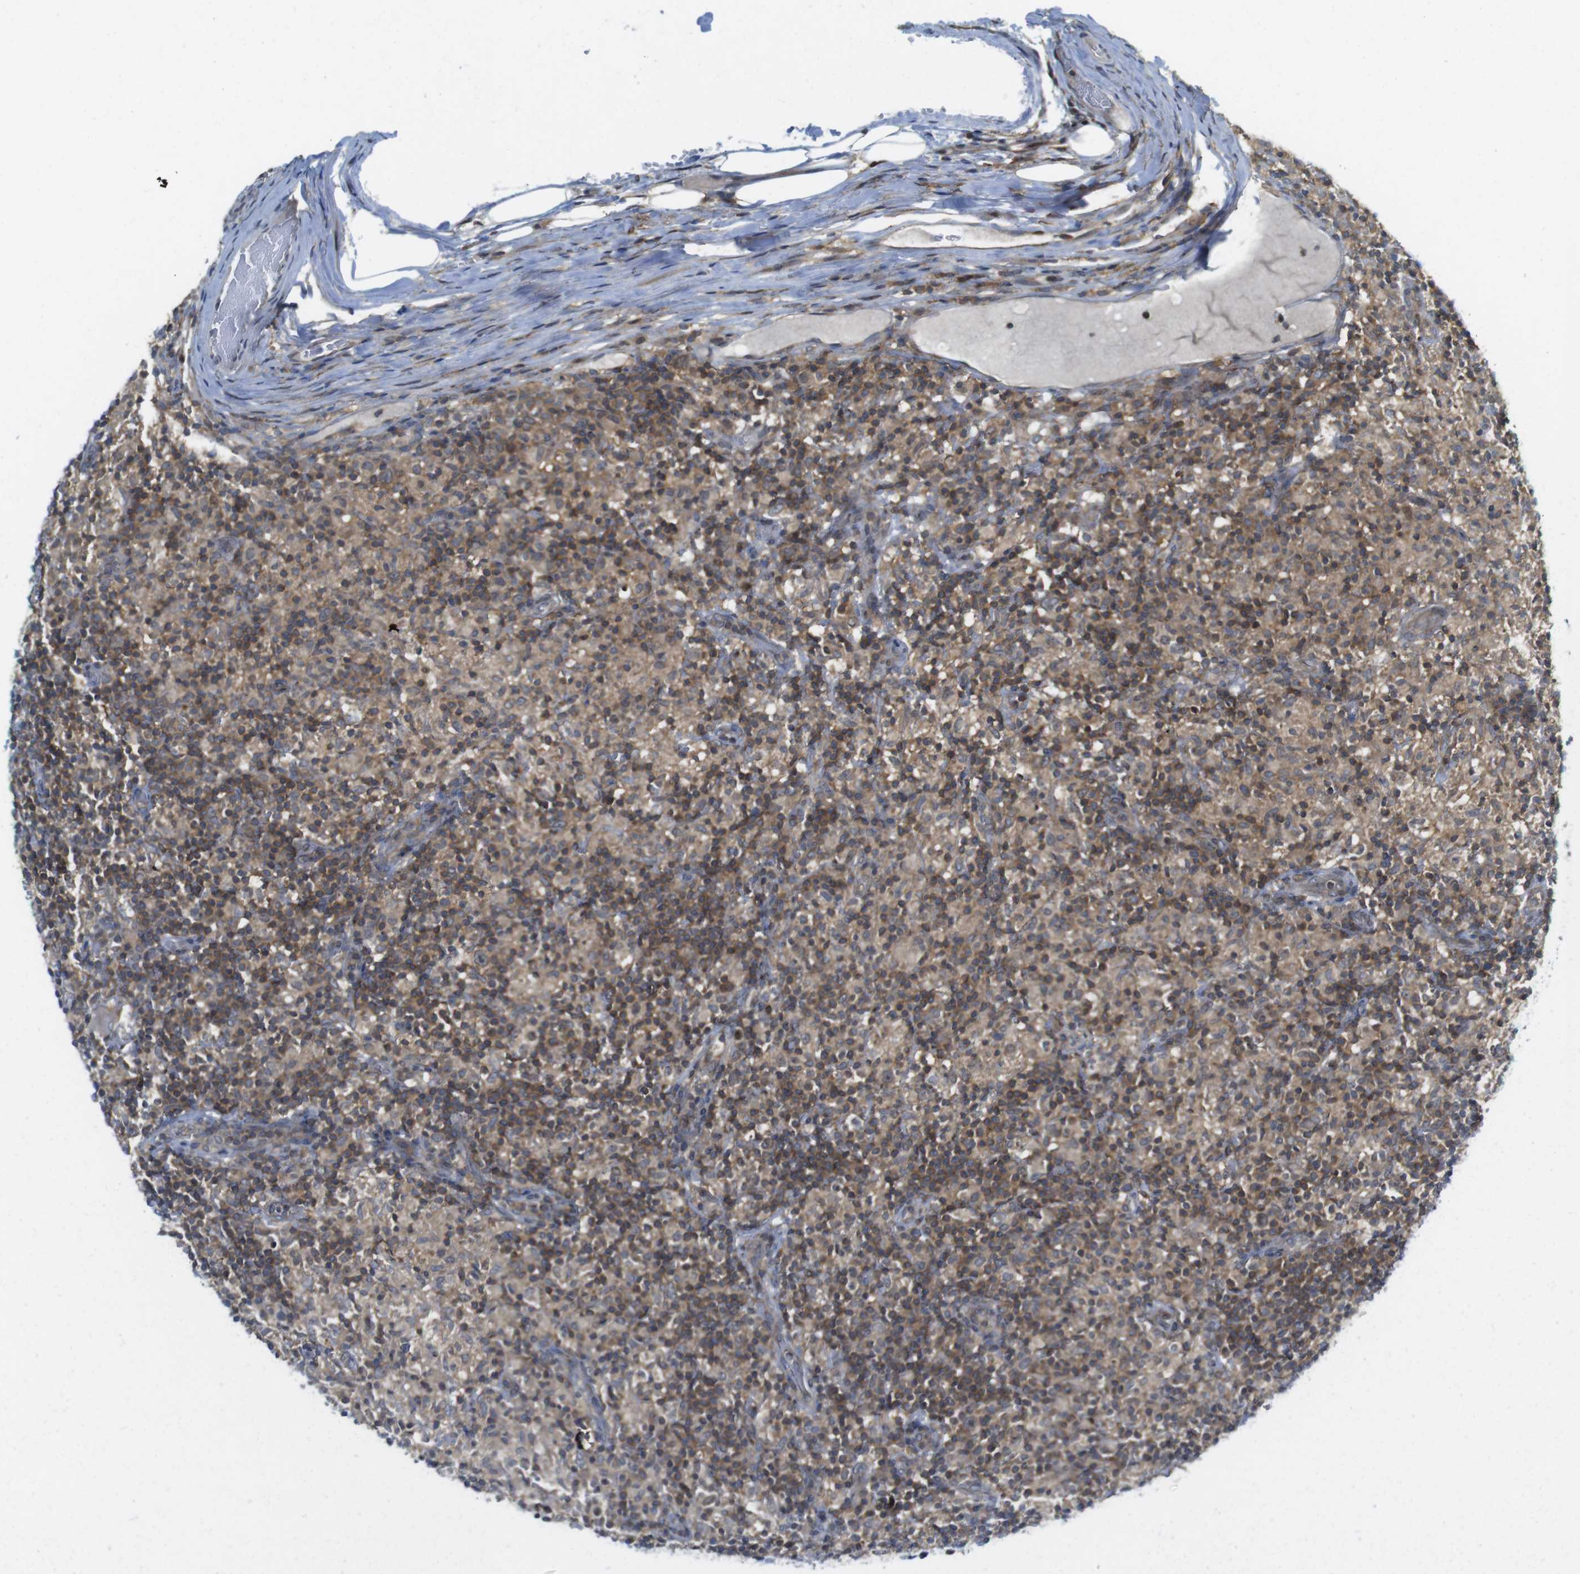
{"staining": {"intensity": "moderate", "quantity": "25%-75%", "location": "nuclear"}, "tissue": "lymphoma", "cell_type": "Tumor cells", "image_type": "cancer", "snomed": [{"axis": "morphology", "description": "Hodgkin's disease, NOS"}, {"axis": "topography", "description": "Lymph node"}], "caption": "This photomicrograph reveals immunohistochemistry (IHC) staining of Hodgkin's disease, with medium moderate nuclear staining in approximately 25%-75% of tumor cells.", "gene": "RCC1", "patient": {"sex": "male", "age": 70}}